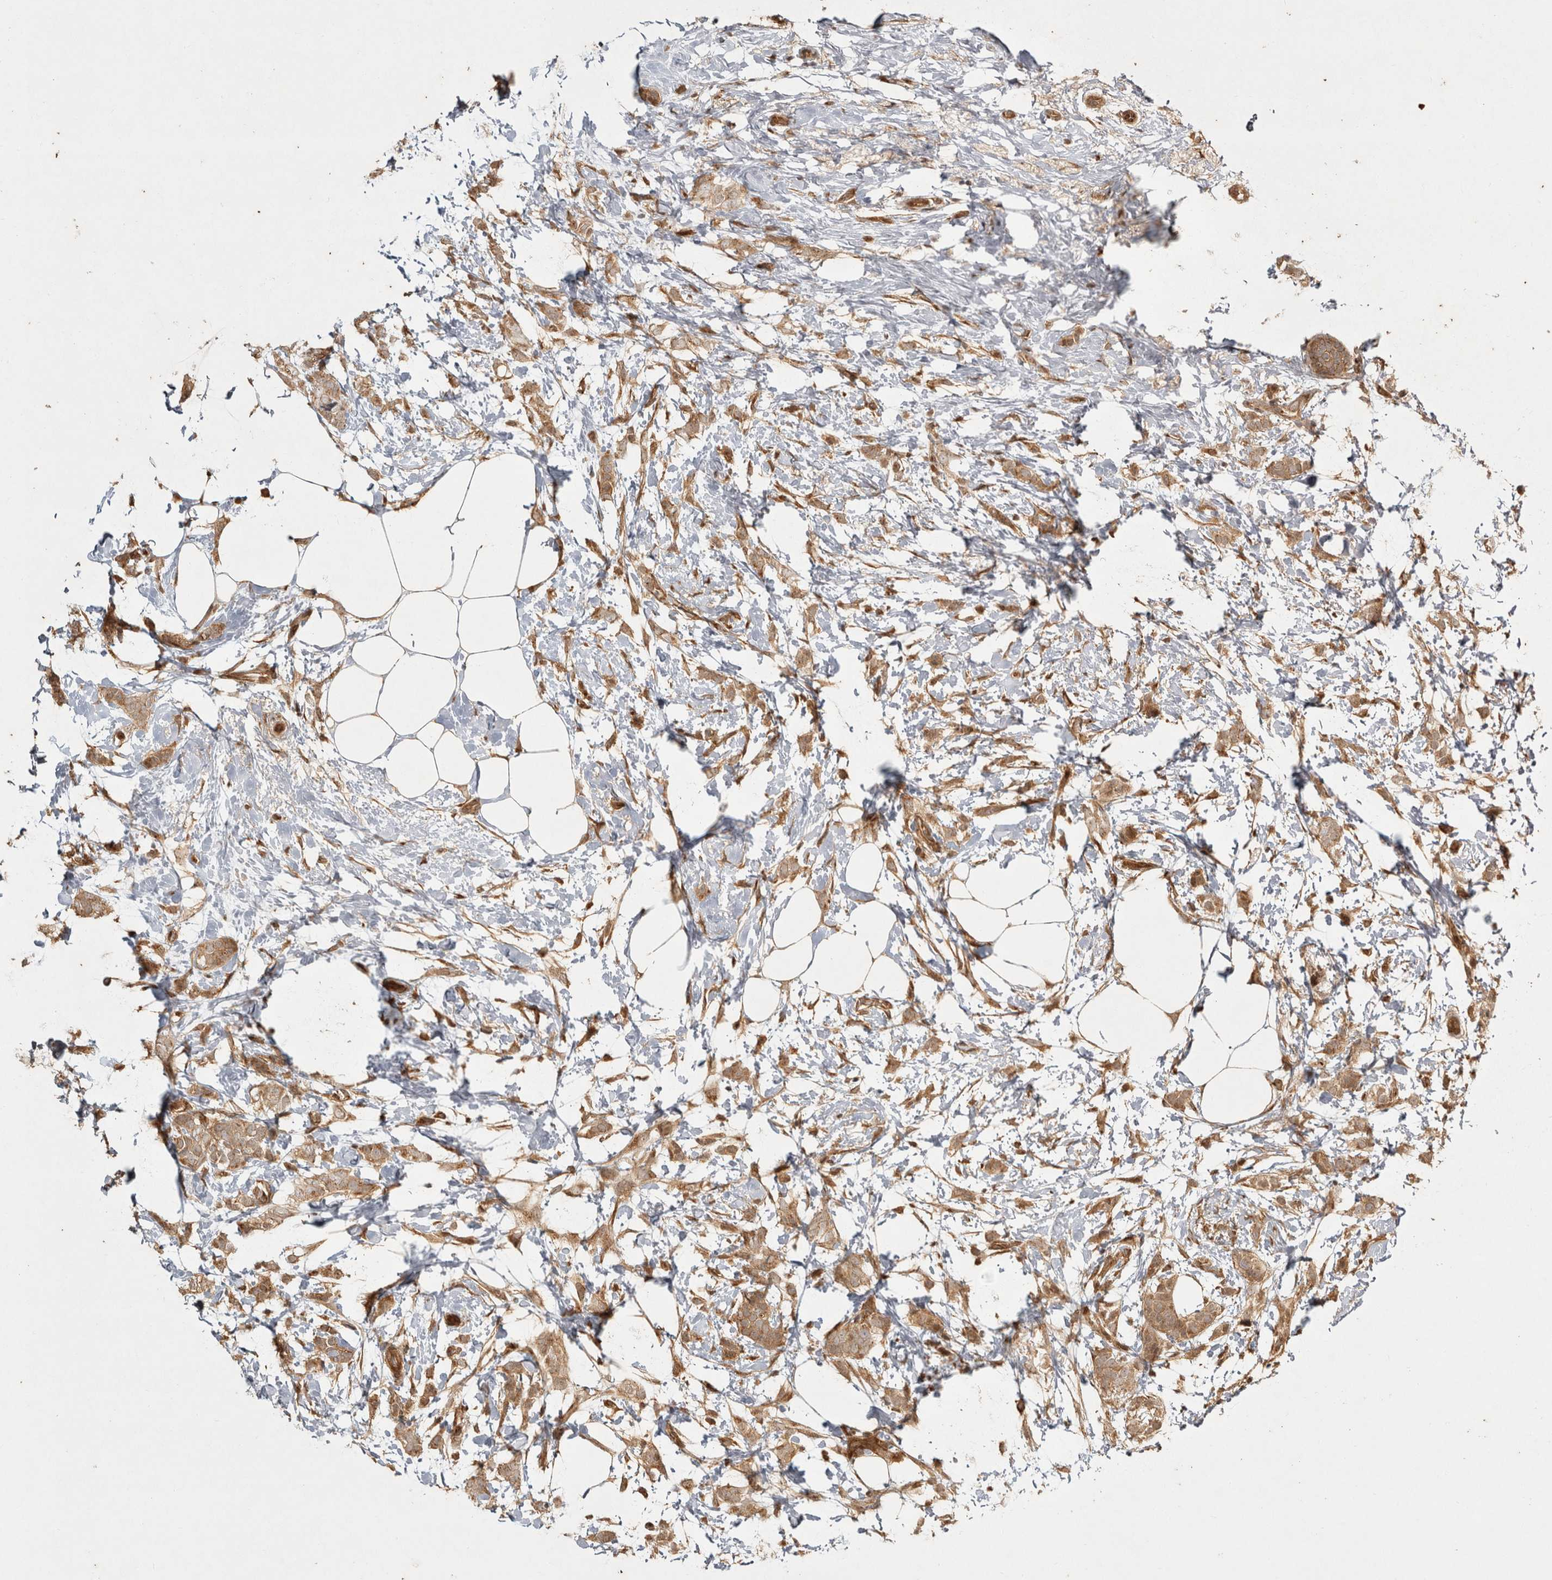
{"staining": {"intensity": "moderate", "quantity": ">75%", "location": "cytoplasmic/membranous"}, "tissue": "breast cancer", "cell_type": "Tumor cells", "image_type": "cancer", "snomed": [{"axis": "morphology", "description": "Lobular carcinoma, in situ"}, {"axis": "morphology", "description": "Lobular carcinoma"}, {"axis": "topography", "description": "Breast"}], "caption": "Protein expression analysis of breast cancer displays moderate cytoplasmic/membranous staining in about >75% of tumor cells.", "gene": "CAMSAP2", "patient": {"sex": "female", "age": 41}}